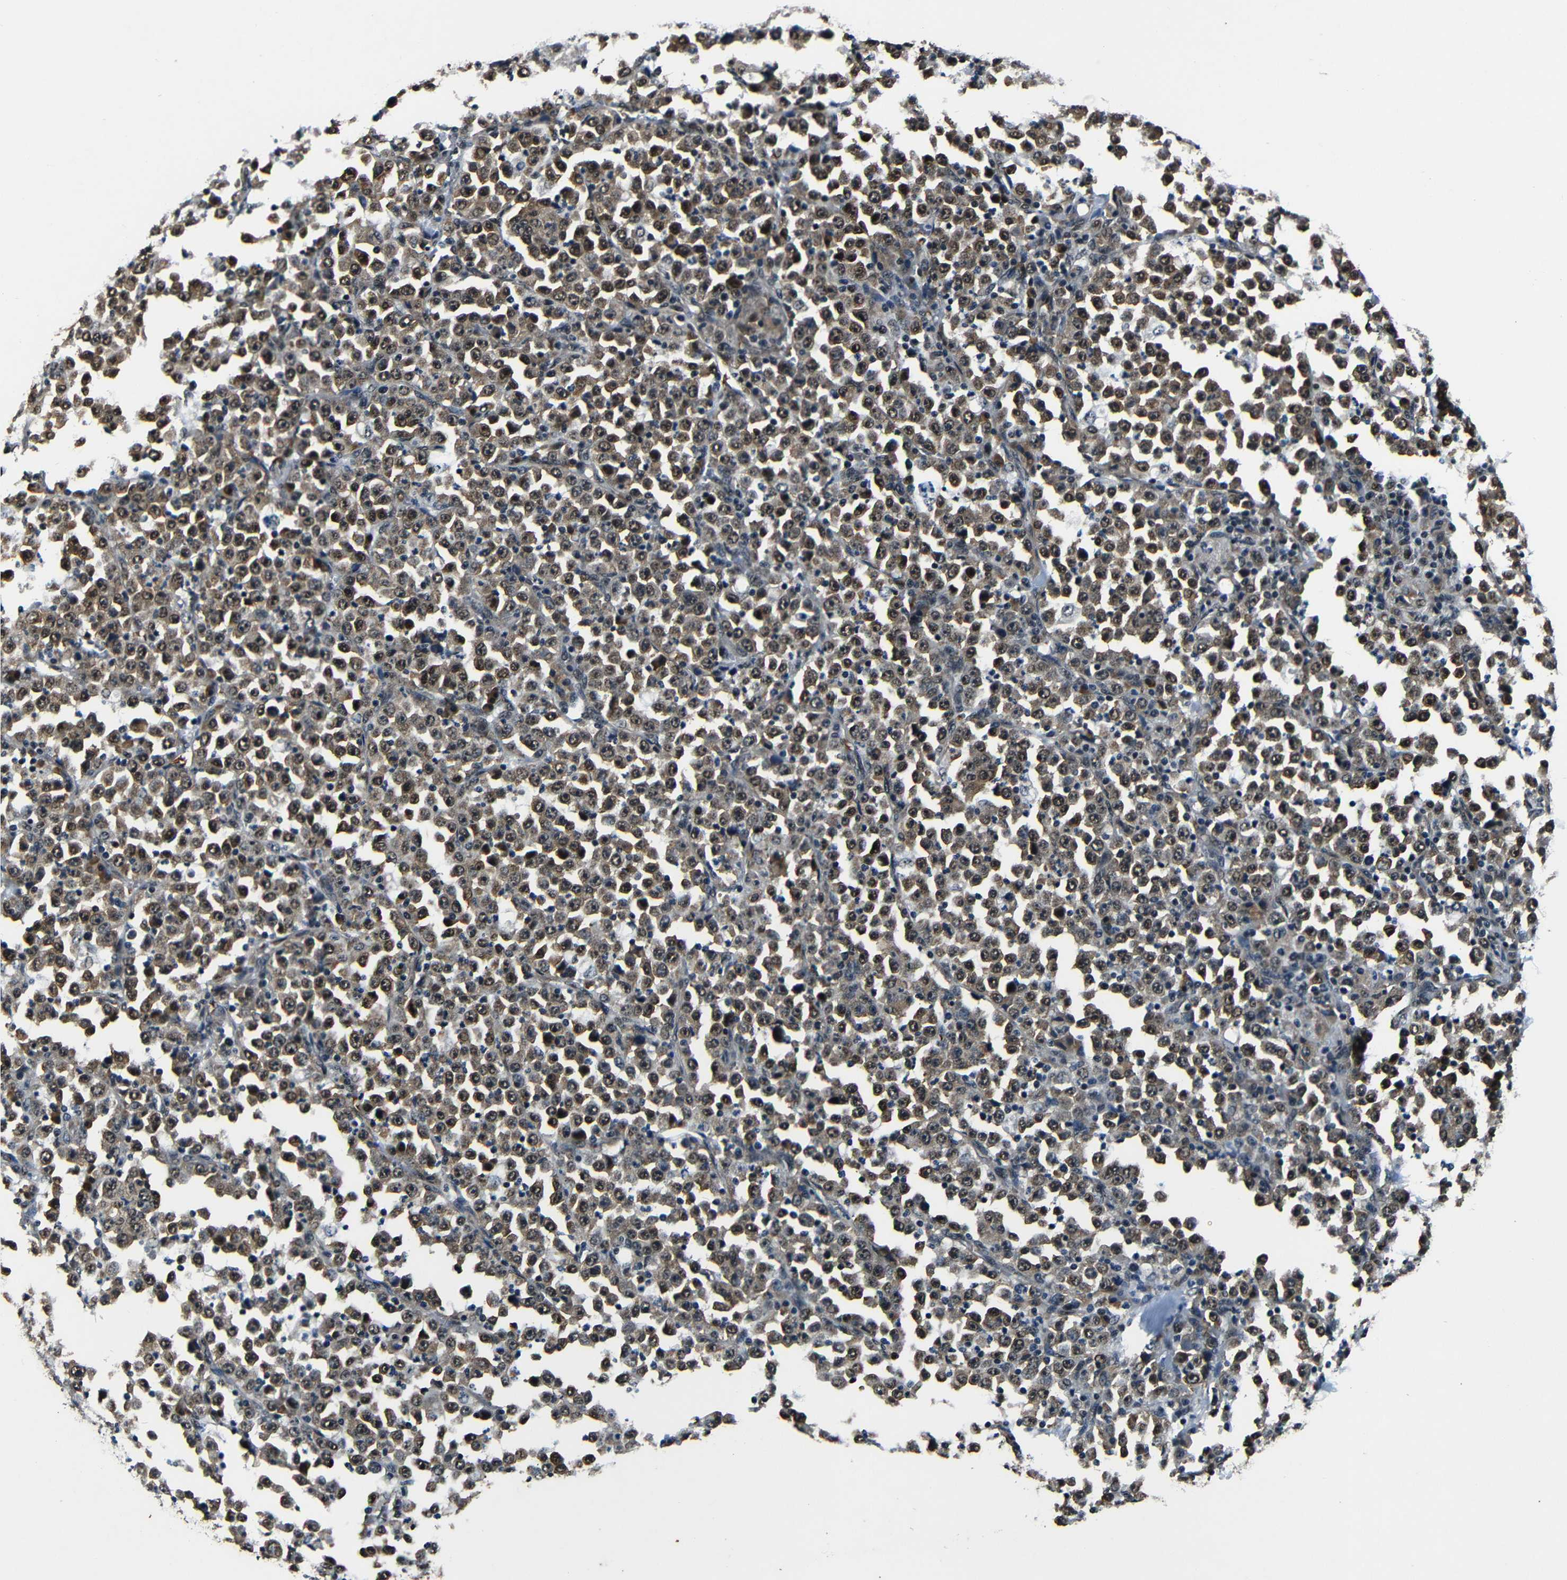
{"staining": {"intensity": "moderate", "quantity": ">75%", "location": "cytoplasmic/membranous,nuclear"}, "tissue": "stomach cancer", "cell_type": "Tumor cells", "image_type": "cancer", "snomed": [{"axis": "morphology", "description": "Normal tissue, NOS"}, {"axis": "morphology", "description": "Adenocarcinoma, NOS"}, {"axis": "topography", "description": "Stomach, upper"}, {"axis": "topography", "description": "Stomach"}], "caption": "Adenocarcinoma (stomach) stained with a protein marker shows moderate staining in tumor cells.", "gene": "FOXD4", "patient": {"sex": "male", "age": 59}}